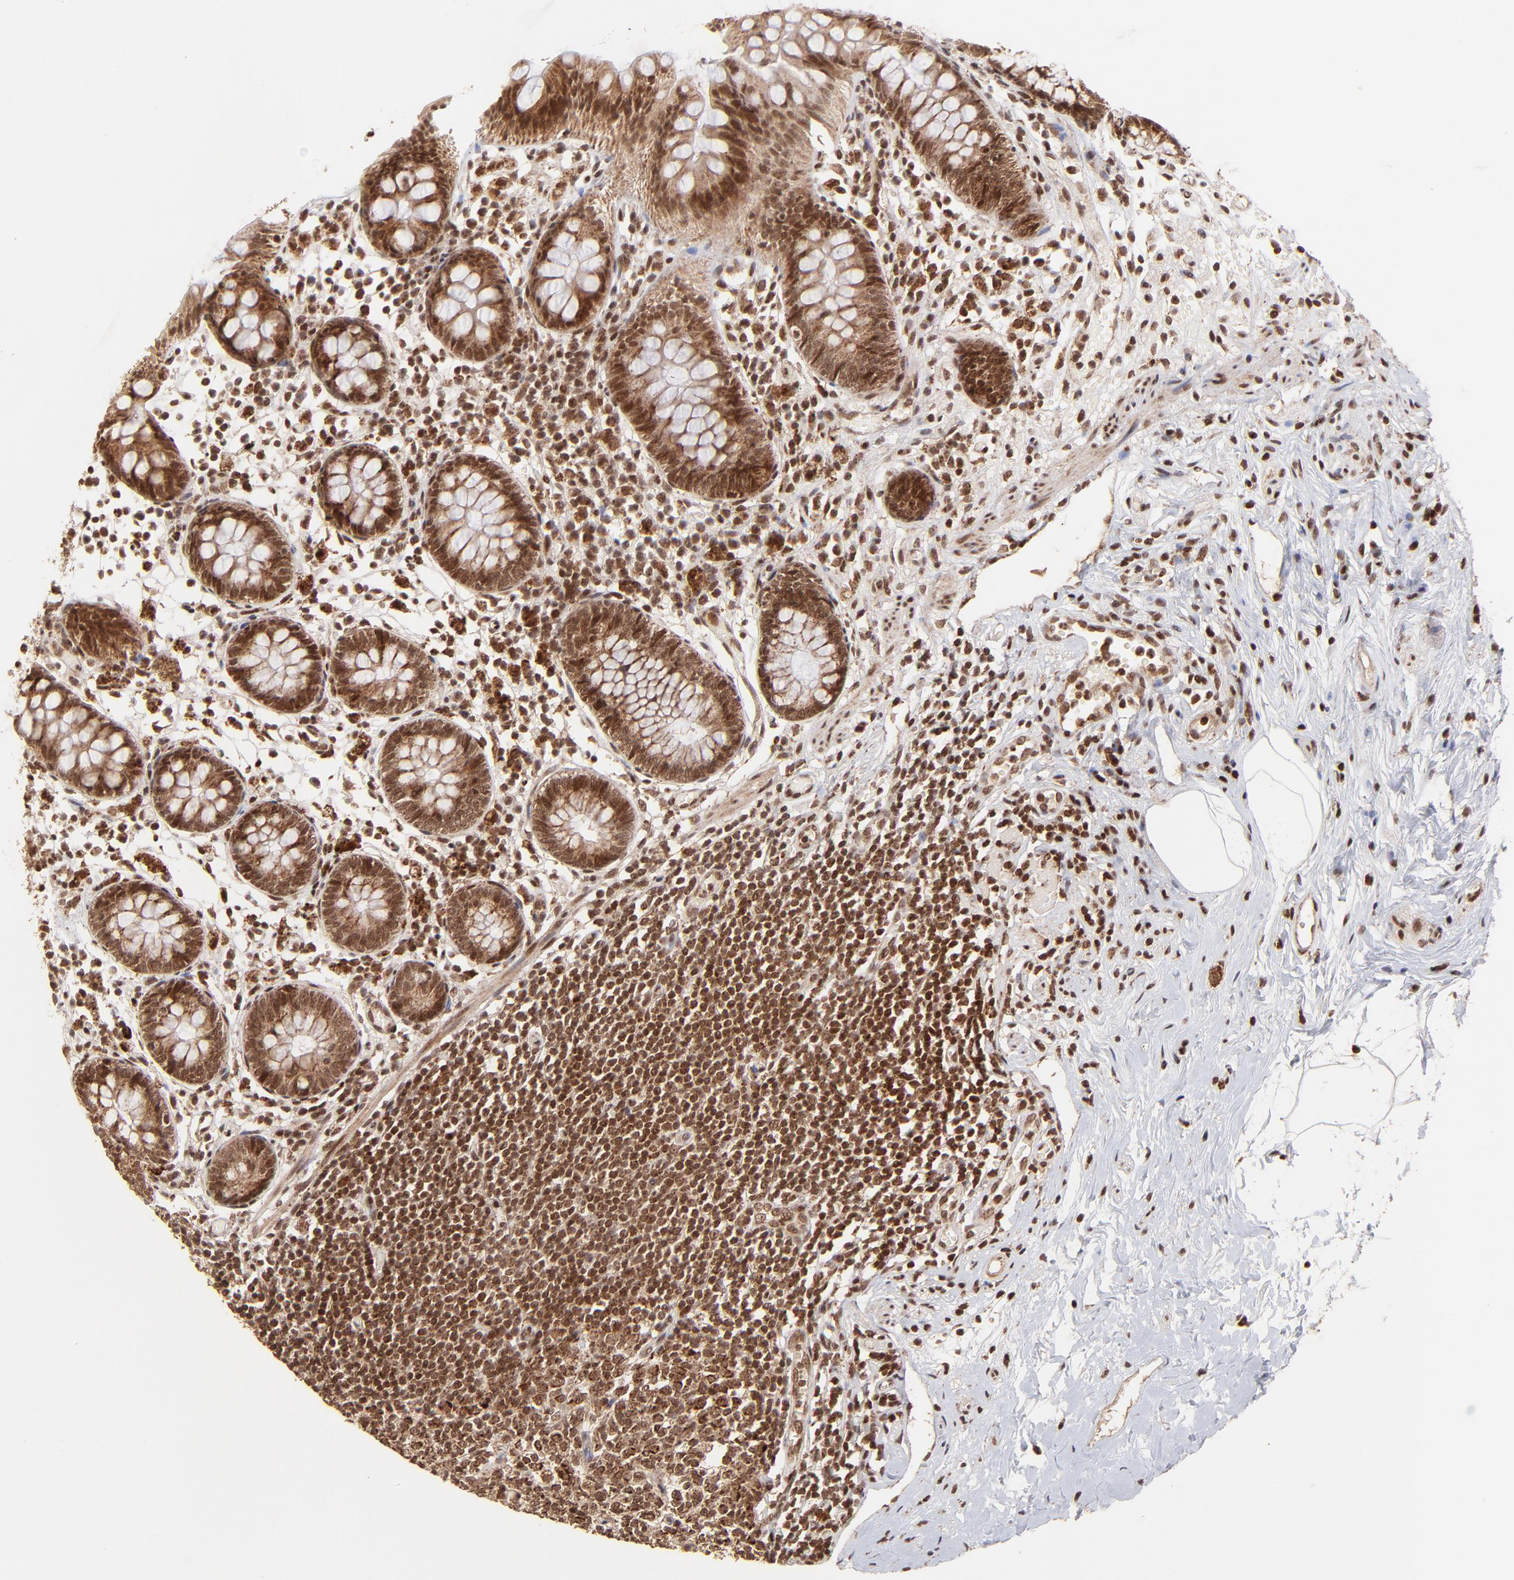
{"staining": {"intensity": "strong", "quantity": ">75%", "location": "cytoplasmic/membranous,nuclear"}, "tissue": "appendix", "cell_type": "Glandular cells", "image_type": "normal", "snomed": [{"axis": "morphology", "description": "Normal tissue, NOS"}, {"axis": "topography", "description": "Appendix"}], "caption": "The histopathology image displays staining of normal appendix, revealing strong cytoplasmic/membranous,nuclear protein positivity (brown color) within glandular cells. (brown staining indicates protein expression, while blue staining denotes nuclei).", "gene": "MED15", "patient": {"sex": "male", "age": 38}}